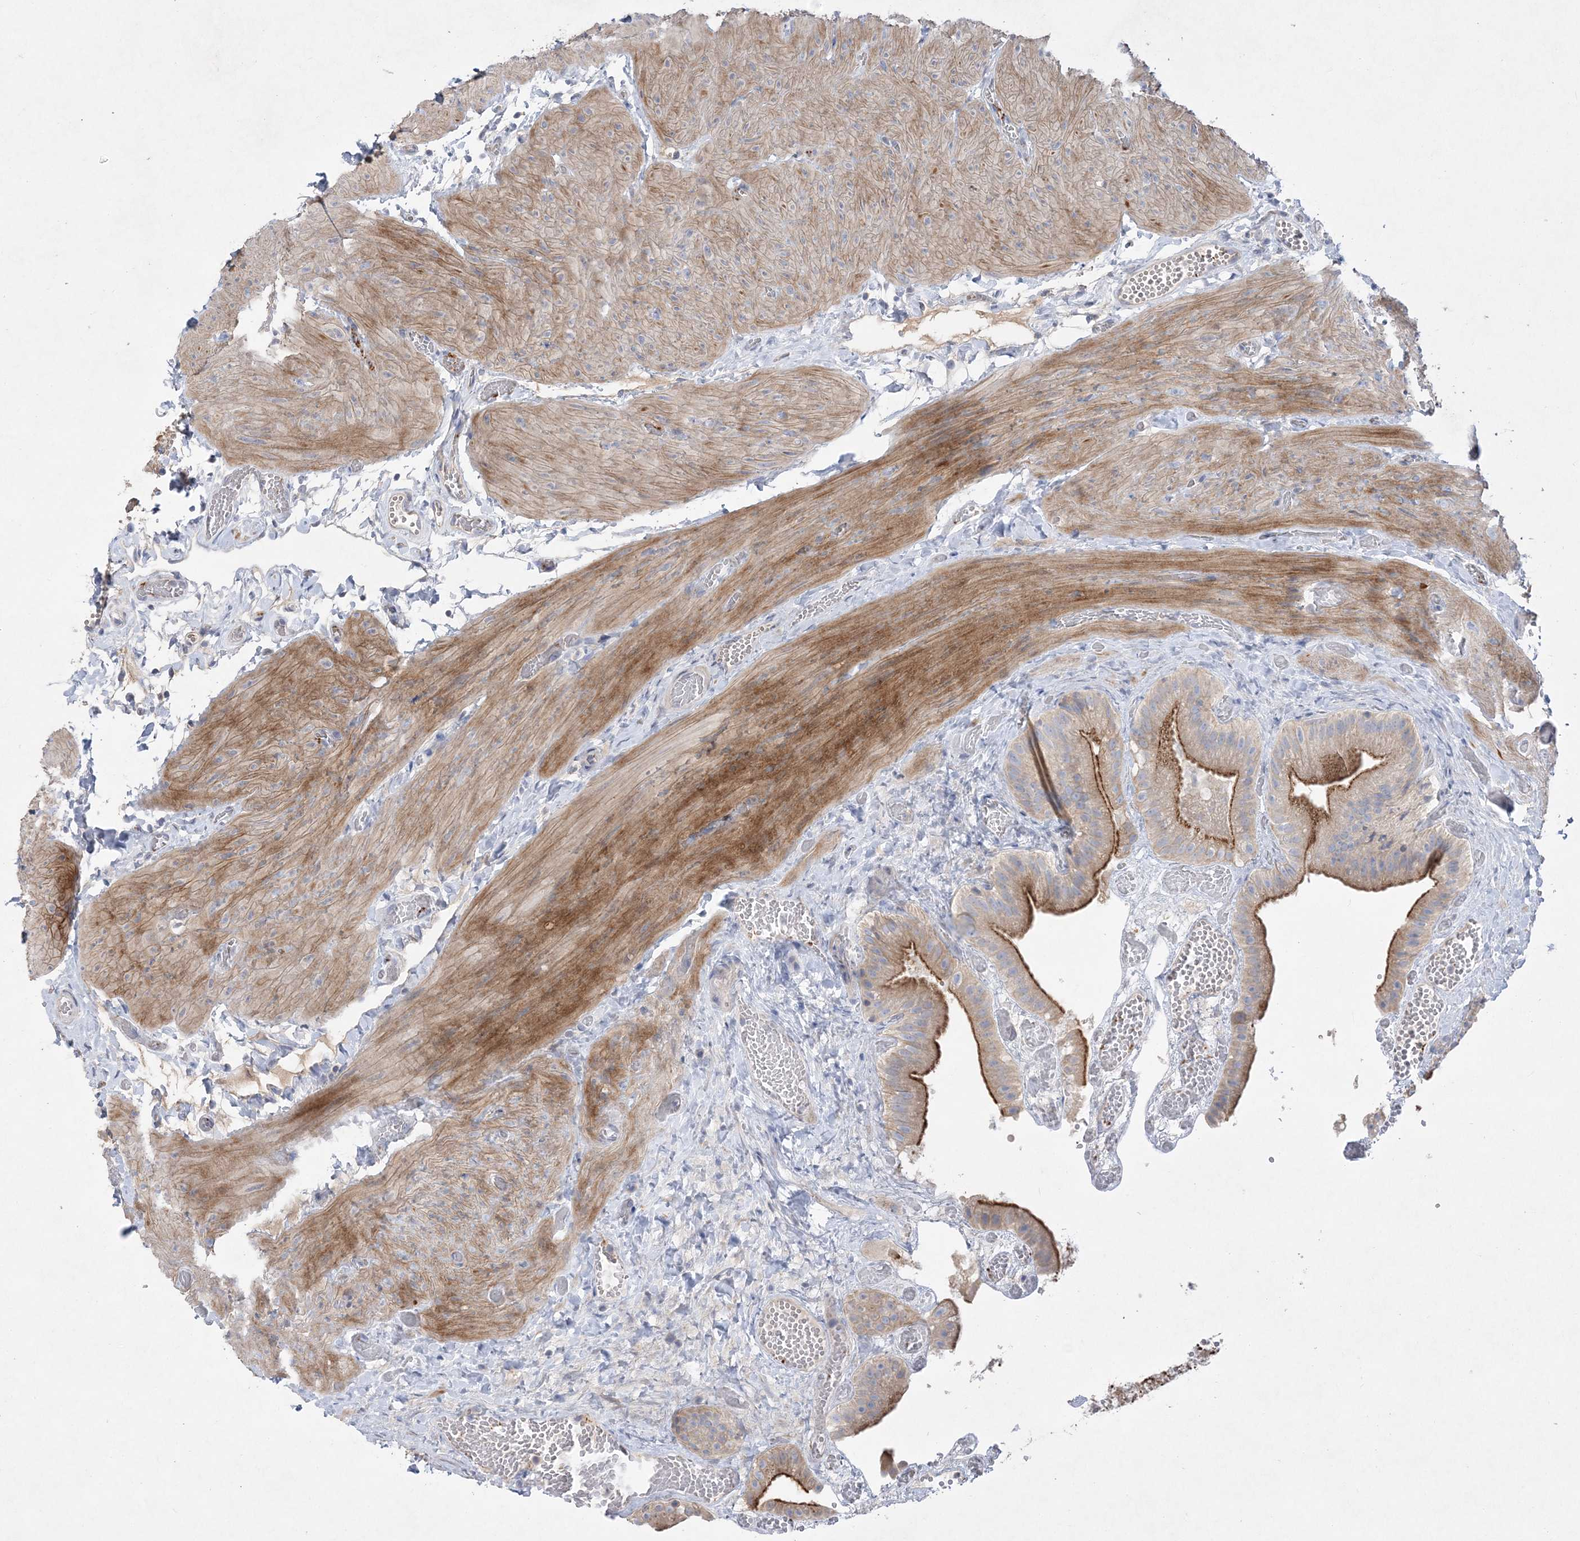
{"staining": {"intensity": "strong", "quantity": ">75%", "location": "cytoplasmic/membranous"}, "tissue": "gallbladder", "cell_type": "Glandular cells", "image_type": "normal", "snomed": [{"axis": "morphology", "description": "Normal tissue, NOS"}, {"axis": "topography", "description": "Gallbladder"}], "caption": "DAB immunohistochemical staining of normal gallbladder shows strong cytoplasmic/membranous protein expression in about >75% of glandular cells. The staining was performed using DAB, with brown indicating positive protein expression. Nuclei are stained blue with hematoxylin.", "gene": "ADCK2", "patient": {"sex": "female", "age": 64}}